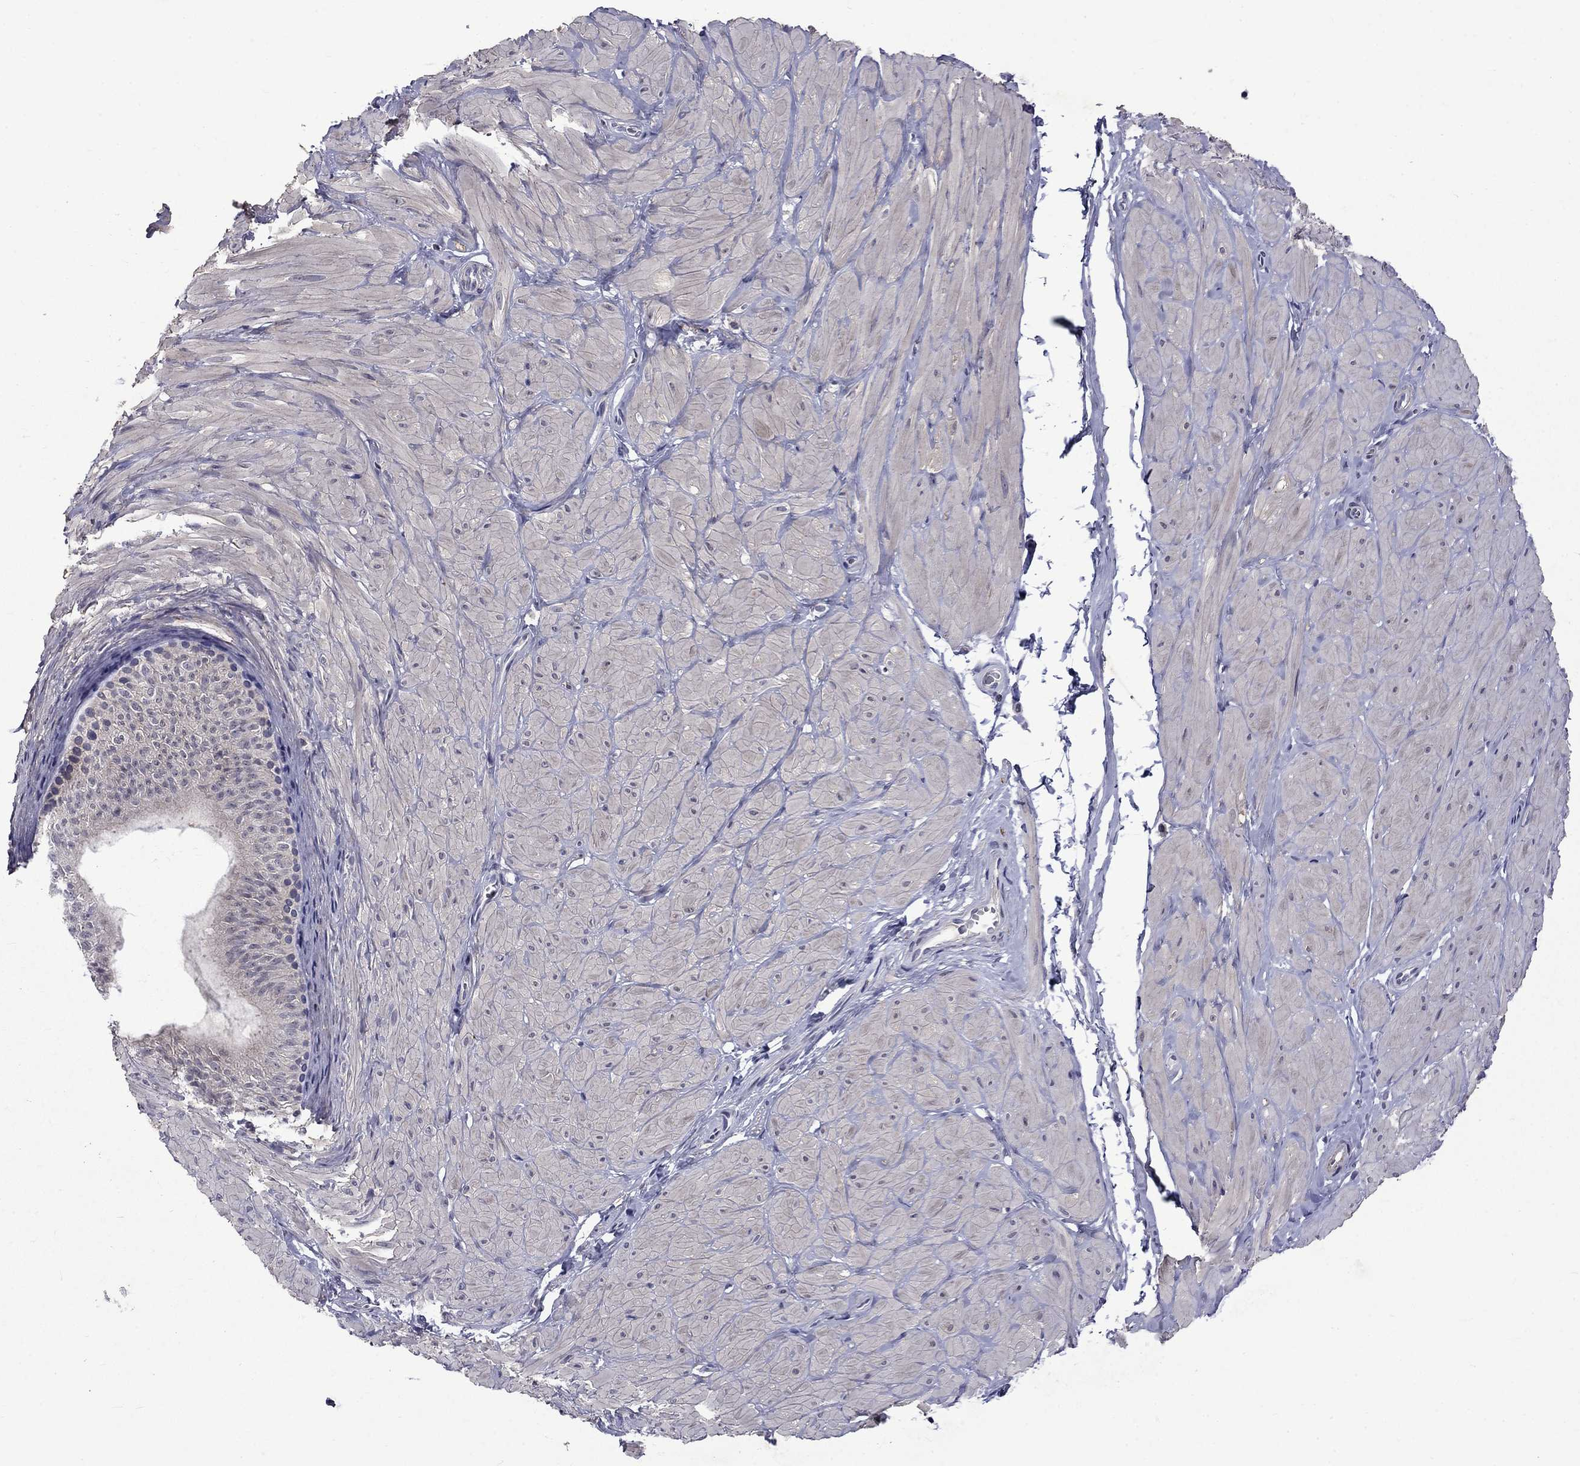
{"staining": {"intensity": "negative", "quantity": "none", "location": "none"}, "tissue": "adipose tissue", "cell_type": "Adipocytes", "image_type": "normal", "snomed": [{"axis": "morphology", "description": "Normal tissue, NOS"}, {"axis": "topography", "description": "Smooth muscle"}, {"axis": "topography", "description": "Peripheral nerve tissue"}], "caption": "There is no significant staining in adipocytes of adipose tissue. Brightfield microscopy of immunohistochemistry (IHC) stained with DAB (brown) and hematoxylin (blue), captured at high magnification.", "gene": "SNTA1", "patient": {"sex": "male", "age": 22}}